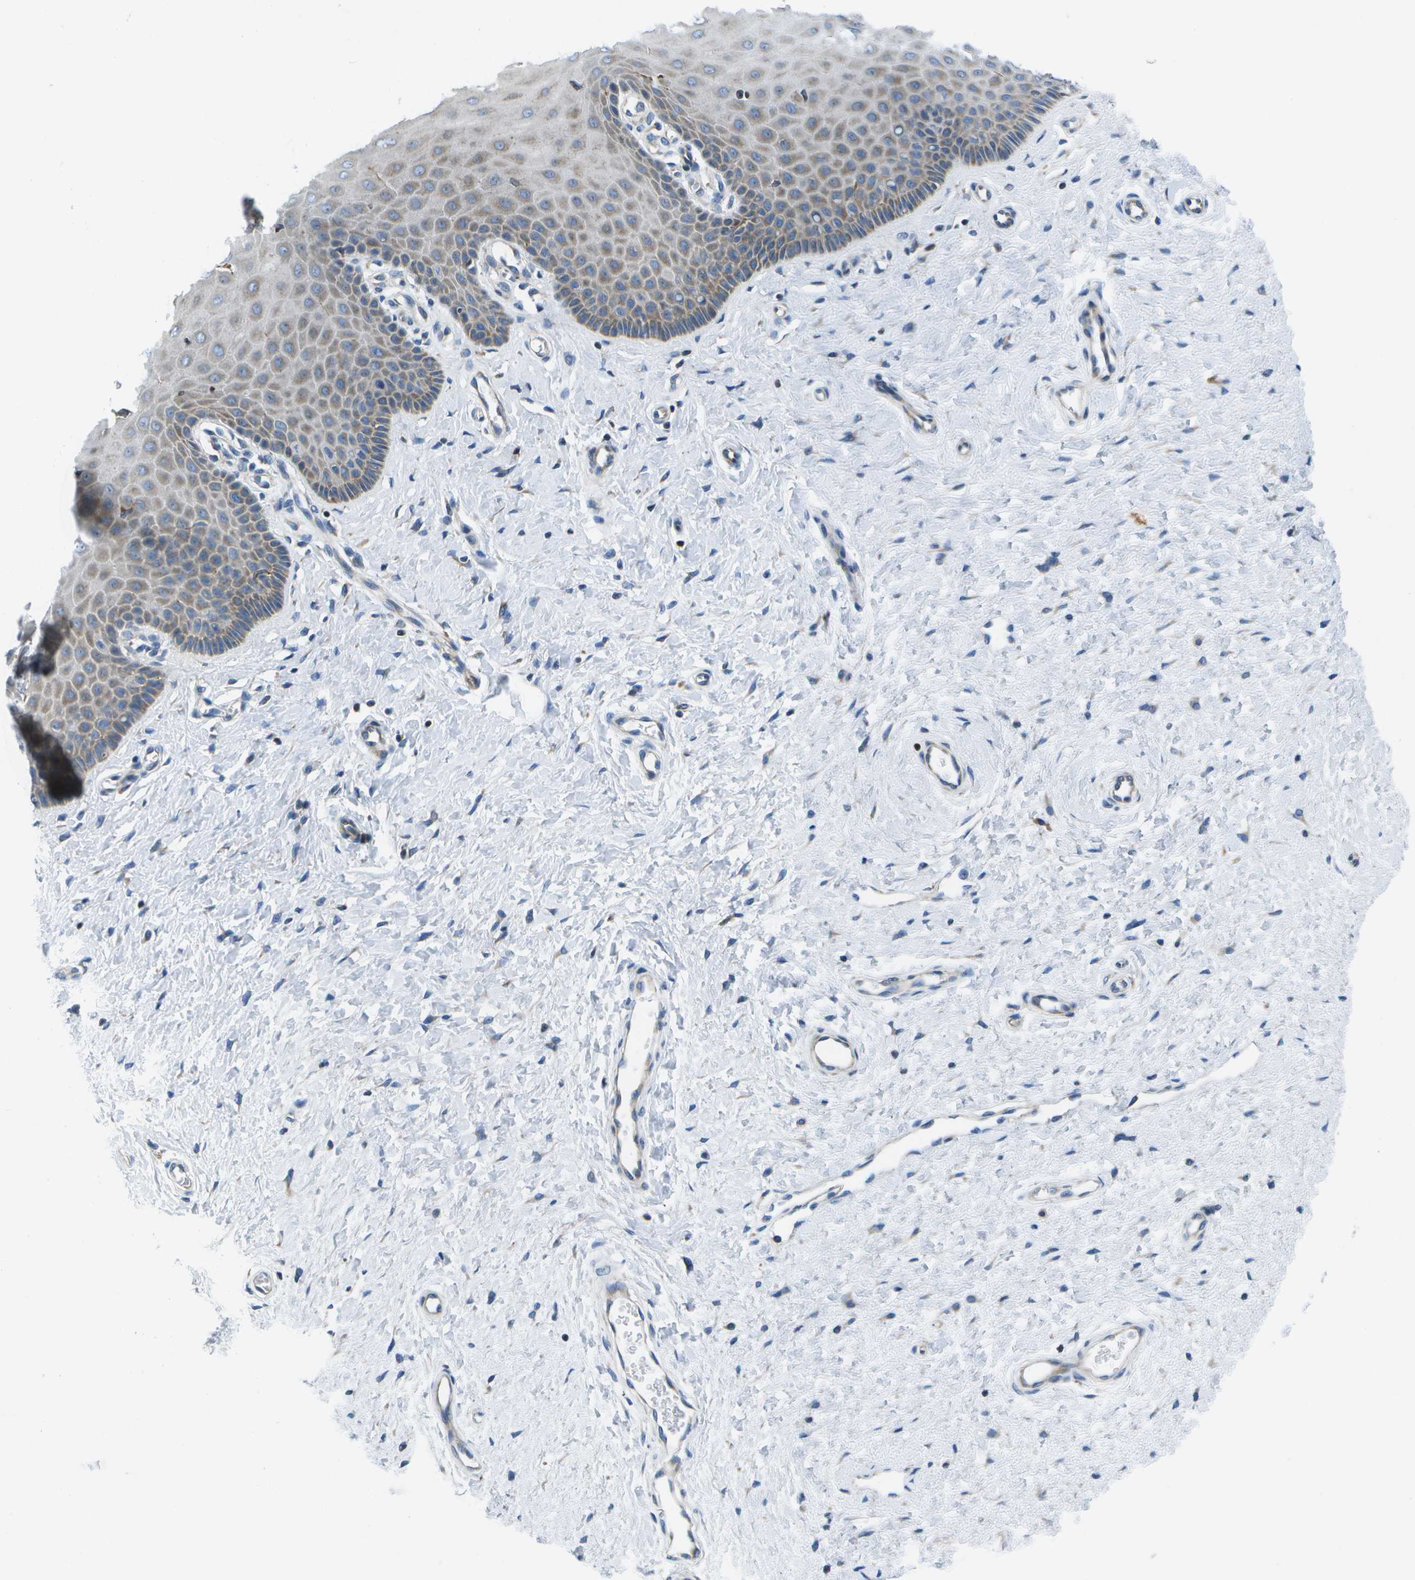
{"staining": {"intensity": "weak", "quantity": "25%-75%", "location": "cytoplasmic/membranous"}, "tissue": "cervix", "cell_type": "Glandular cells", "image_type": "normal", "snomed": [{"axis": "morphology", "description": "Normal tissue, NOS"}, {"axis": "topography", "description": "Cervix"}], "caption": "Glandular cells show low levels of weak cytoplasmic/membranous staining in about 25%-75% of cells in unremarkable human cervix. Immunohistochemistry (ihc) stains the protein in brown and the nuclei are stained blue.", "gene": "GDF5", "patient": {"sex": "female", "age": 55}}